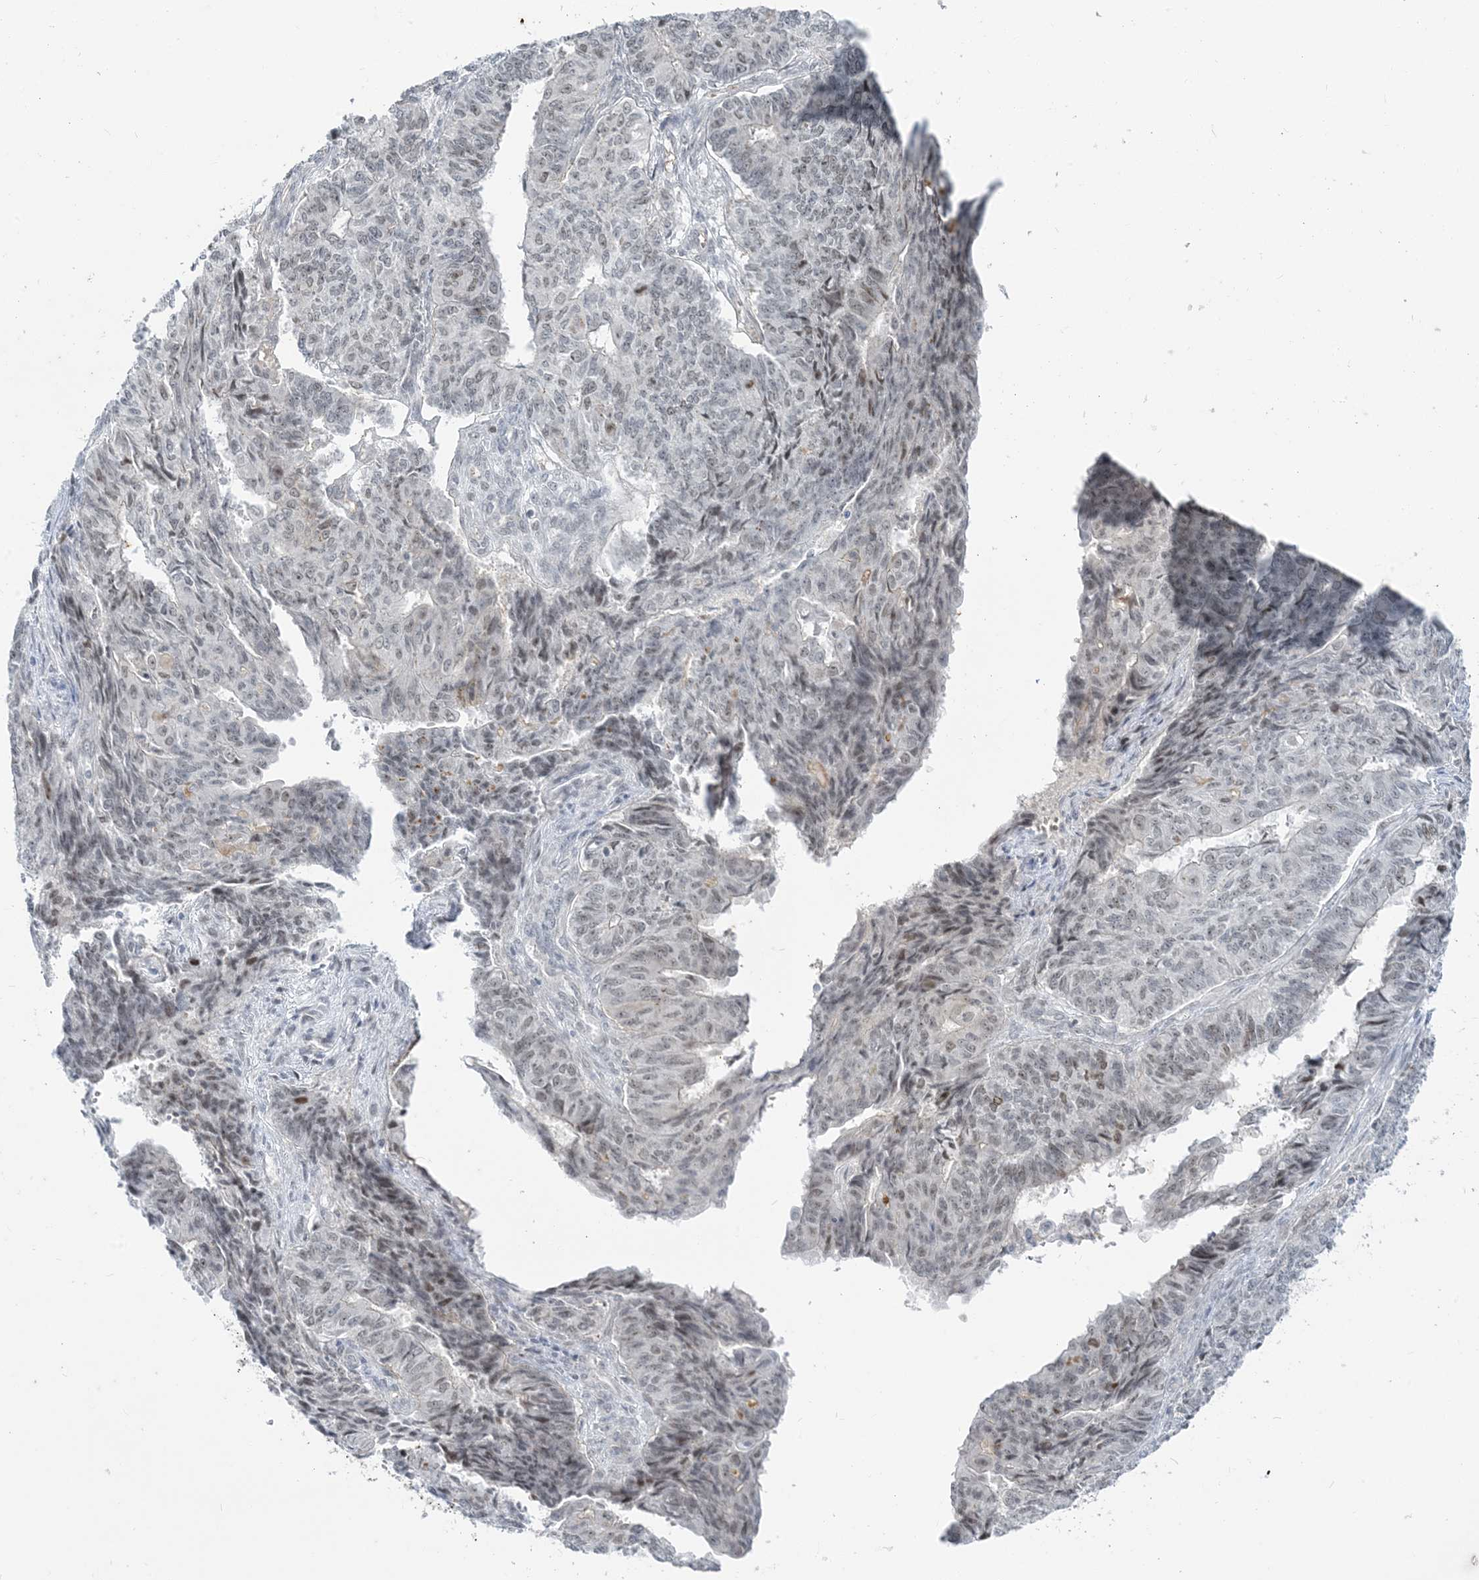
{"staining": {"intensity": "weak", "quantity": "25%-75%", "location": "nuclear"}, "tissue": "endometrial cancer", "cell_type": "Tumor cells", "image_type": "cancer", "snomed": [{"axis": "morphology", "description": "Adenocarcinoma, NOS"}, {"axis": "topography", "description": "Endometrium"}], "caption": "The immunohistochemical stain highlights weak nuclear expression in tumor cells of endometrial cancer (adenocarcinoma) tissue.", "gene": "LEXM", "patient": {"sex": "female", "age": 32}}